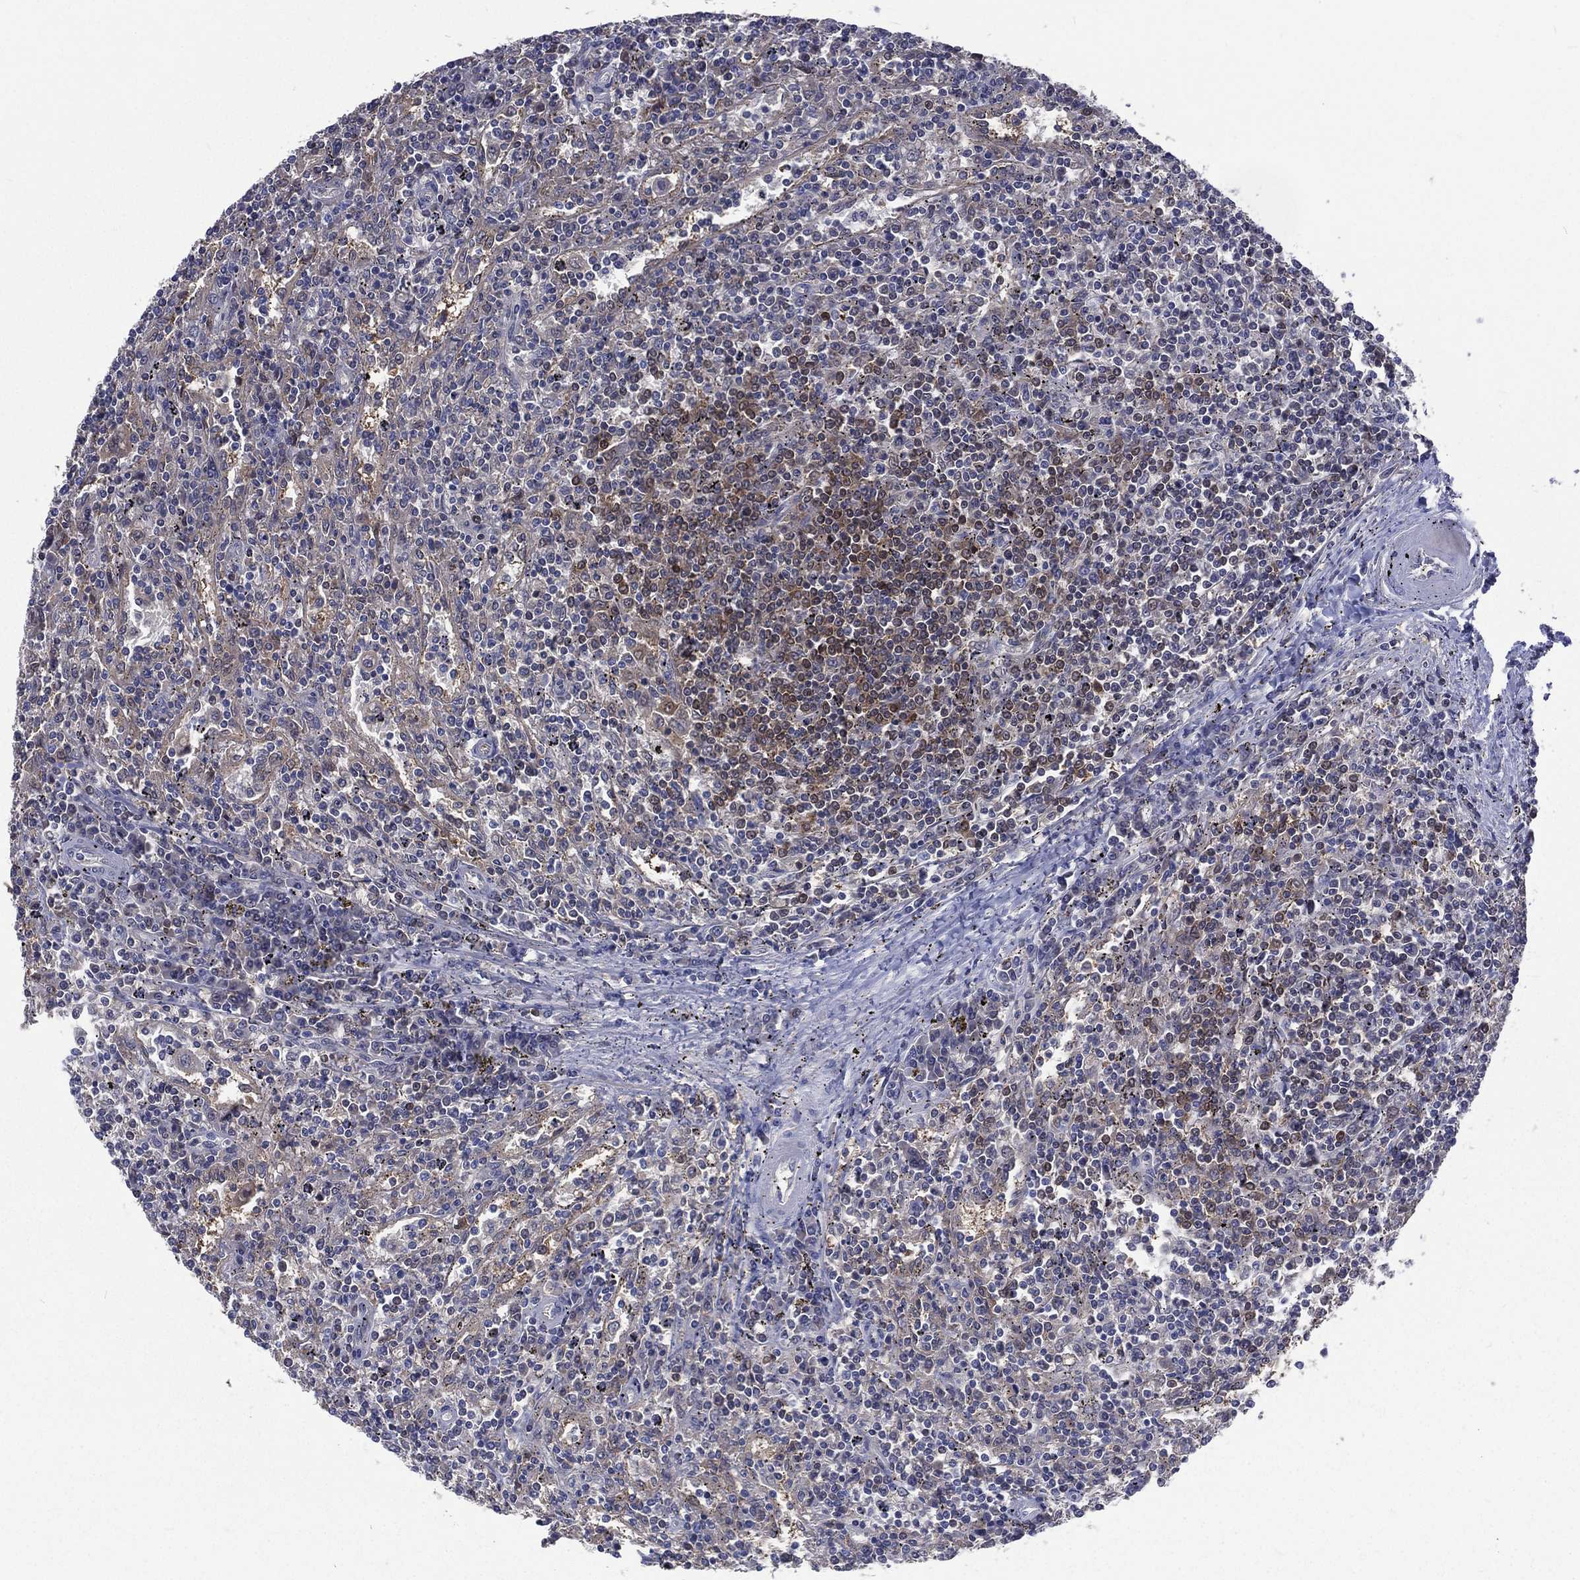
{"staining": {"intensity": "moderate", "quantity": "25%-75%", "location": "cytoplasmic/membranous,nuclear"}, "tissue": "lymphoma", "cell_type": "Tumor cells", "image_type": "cancer", "snomed": [{"axis": "morphology", "description": "Malignant lymphoma, non-Hodgkin's type, Low grade"}, {"axis": "topography", "description": "Lymph node"}], "caption": "Brown immunohistochemical staining in human lymphoma shows moderate cytoplasmic/membranous and nuclear expression in about 25%-75% of tumor cells.", "gene": "MTAP", "patient": {"sex": "male", "age": 52}}